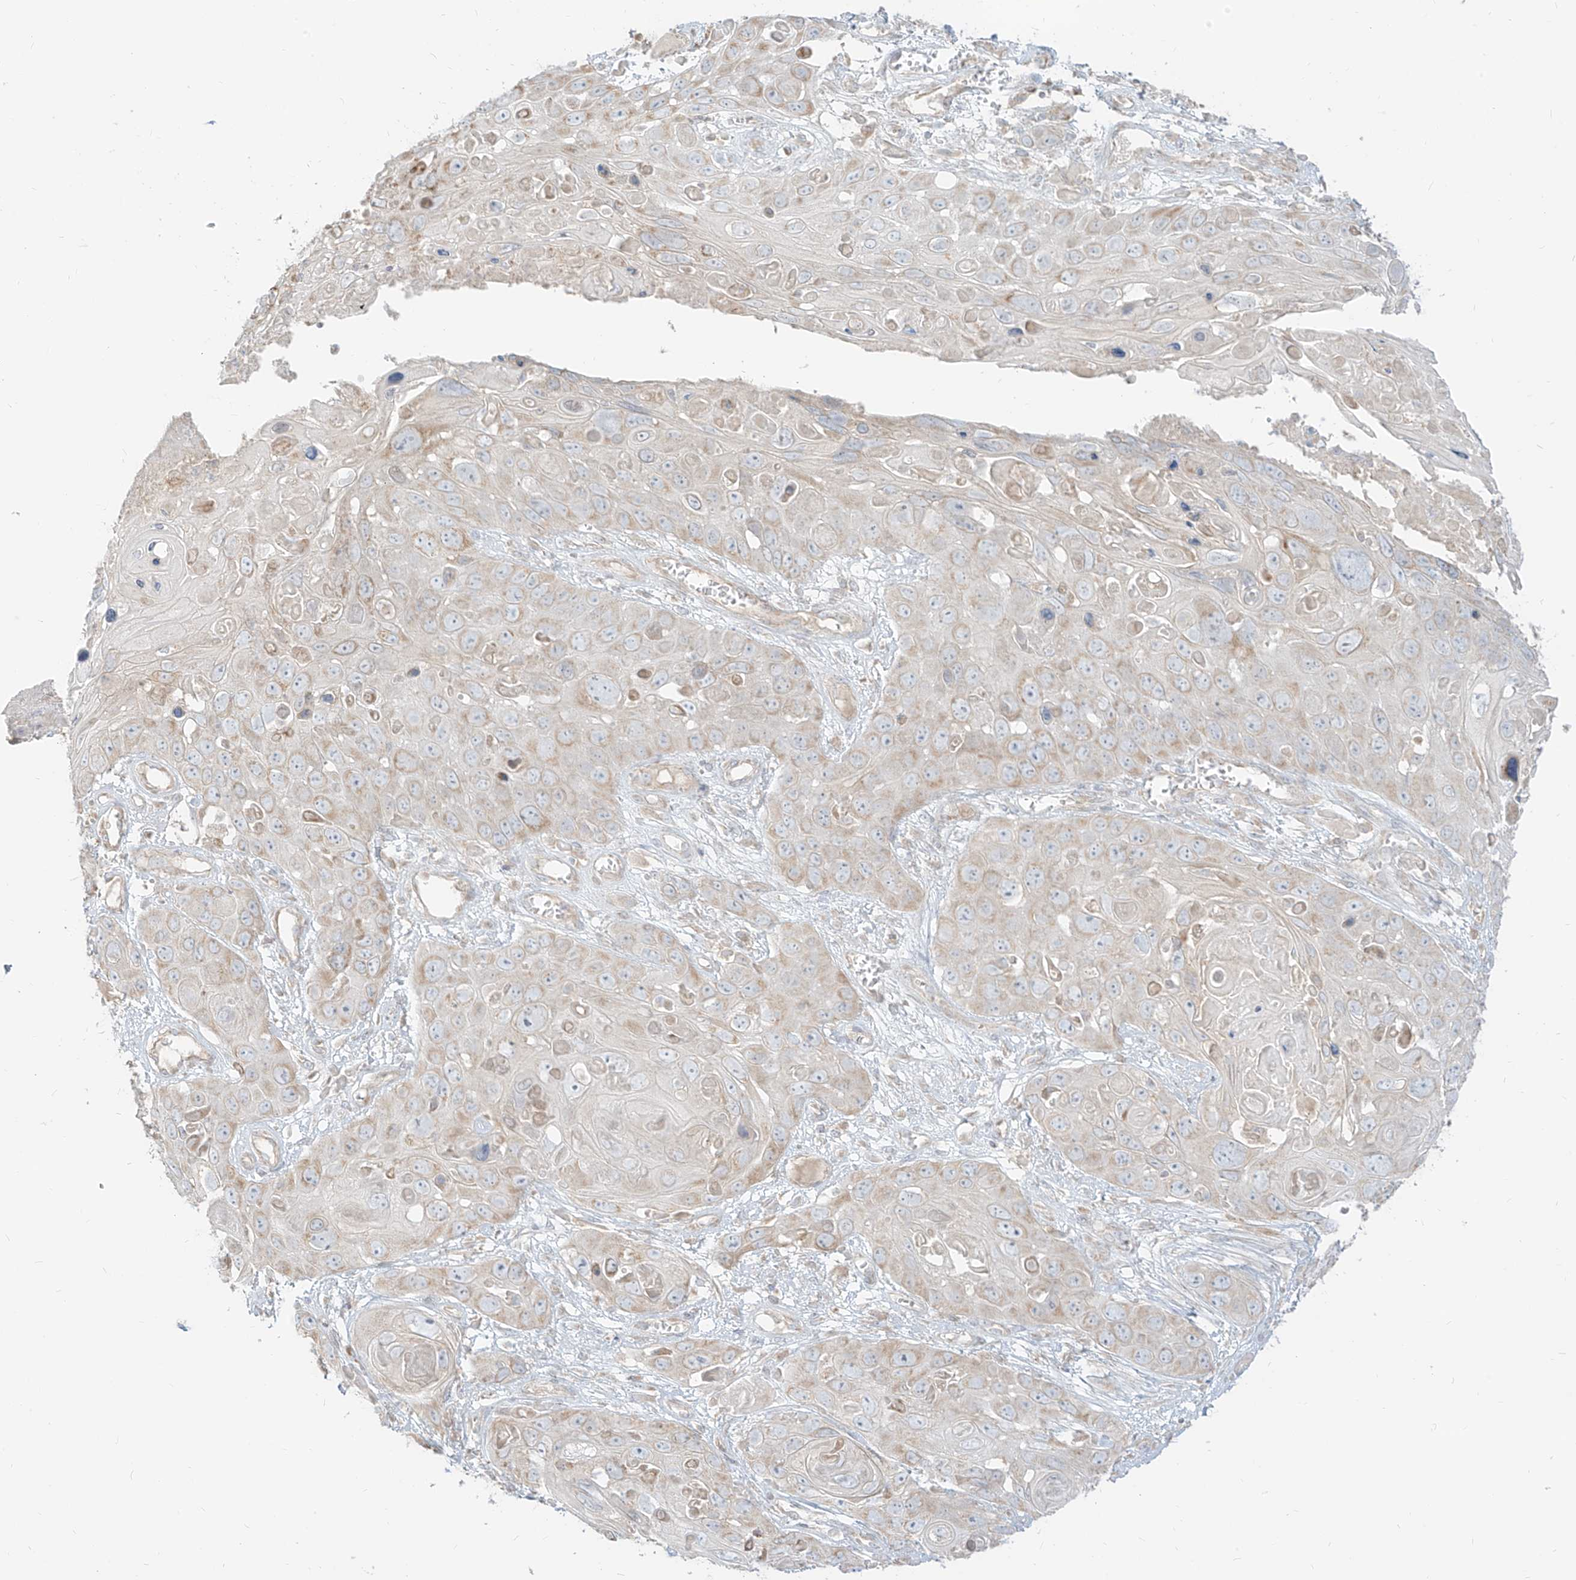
{"staining": {"intensity": "weak", "quantity": "25%-75%", "location": "cytoplasmic/membranous"}, "tissue": "skin cancer", "cell_type": "Tumor cells", "image_type": "cancer", "snomed": [{"axis": "morphology", "description": "Squamous cell carcinoma, NOS"}, {"axis": "topography", "description": "Skin"}], "caption": "A micrograph of human skin squamous cell carcinoma stained for a protein exhibits weak cytoplasmic/membranous brown staining in tumor cells.", "gene": "ZIM3", "patient": {"sex": "male", "age": 55}}